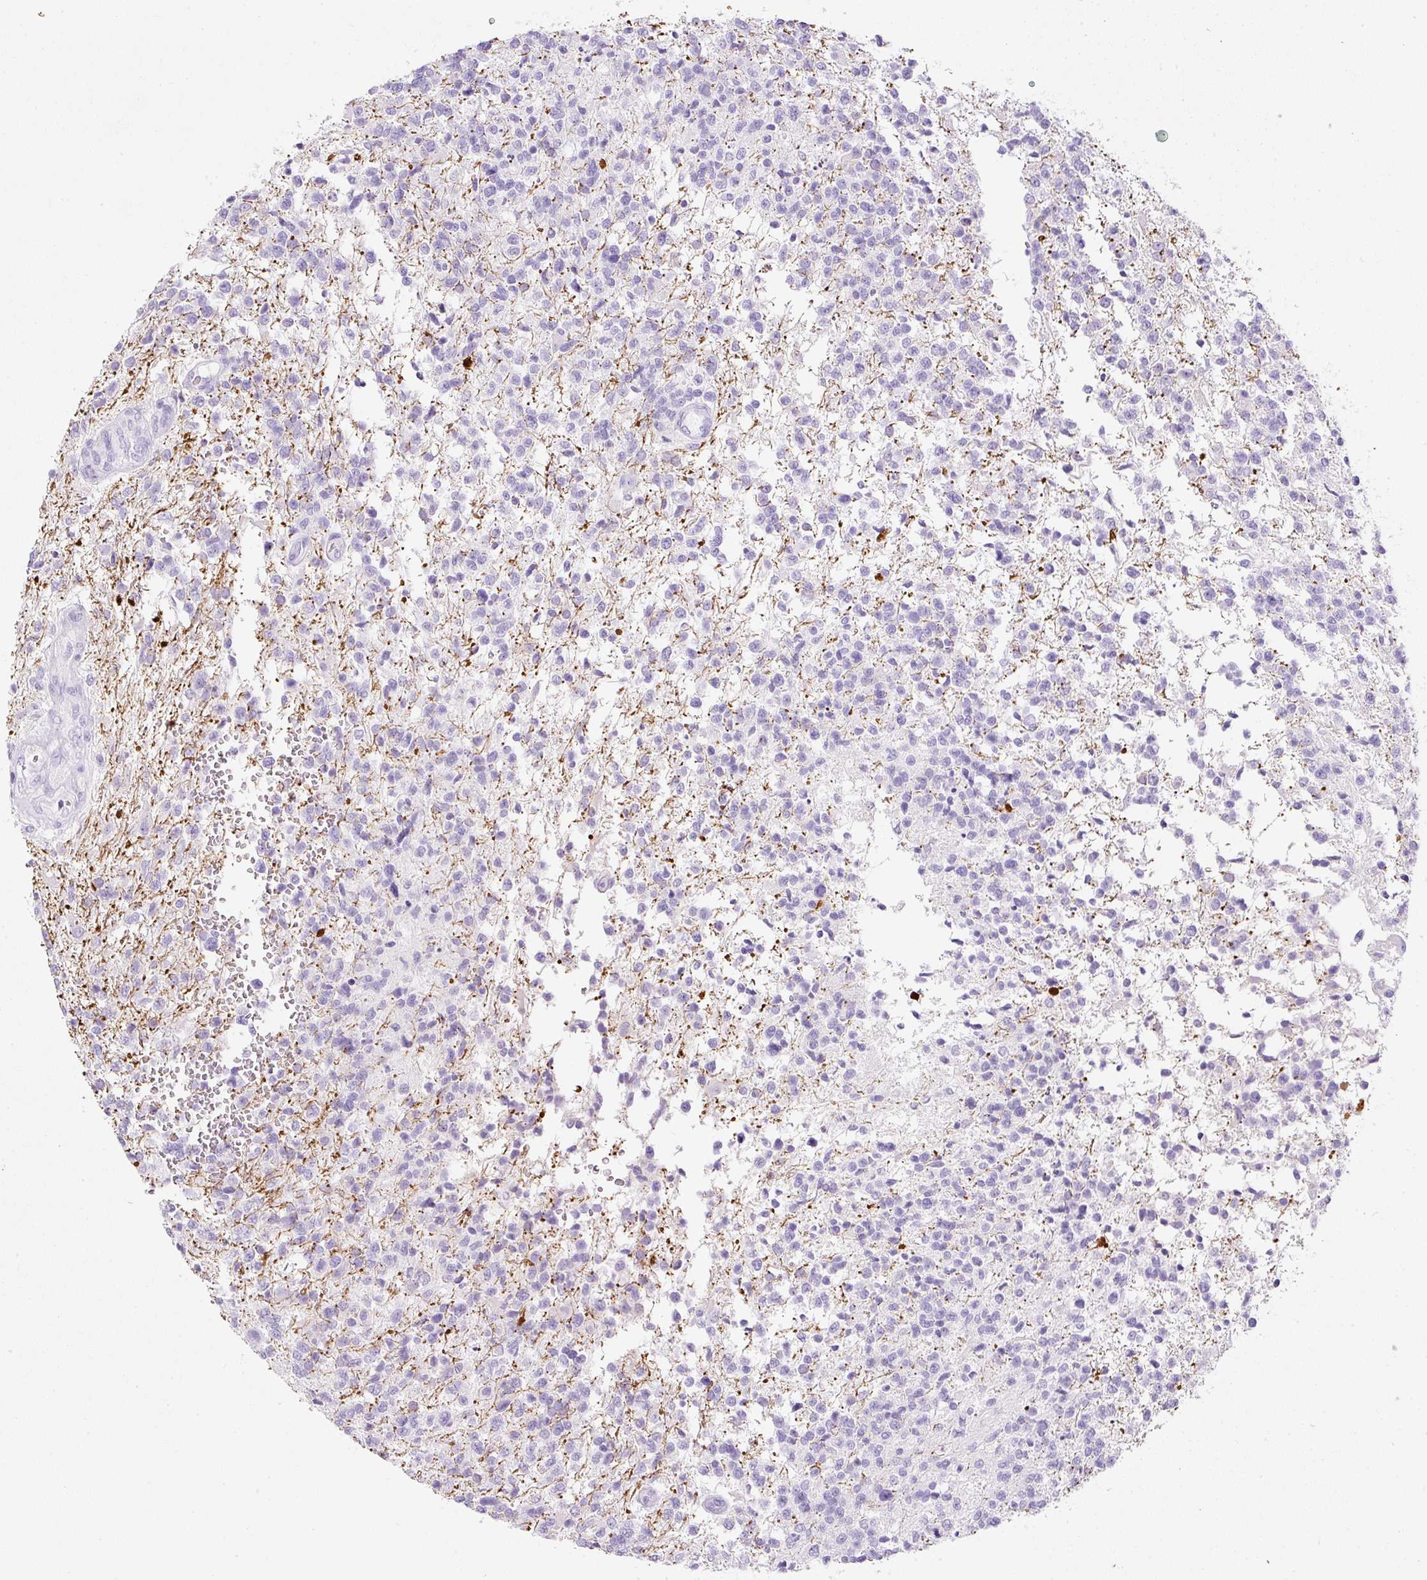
{"staining": {"intensity": "negative", "quantity": "none", "location": "none"}, "tissue": "glioma", "cell_type": "Tumor cells", "image_type": "cancer", "snomed": [{"axis": "morphology", "description": "Glioma, malignant, High grade"}, {"axis": "topography", "description": "Brain"}], "caption": "This is an IHC photomicrograph of glioma. There is no positivity in tumor cells.", "gene": "DNM1", "patient": {"sex": "male", "age": 56}}